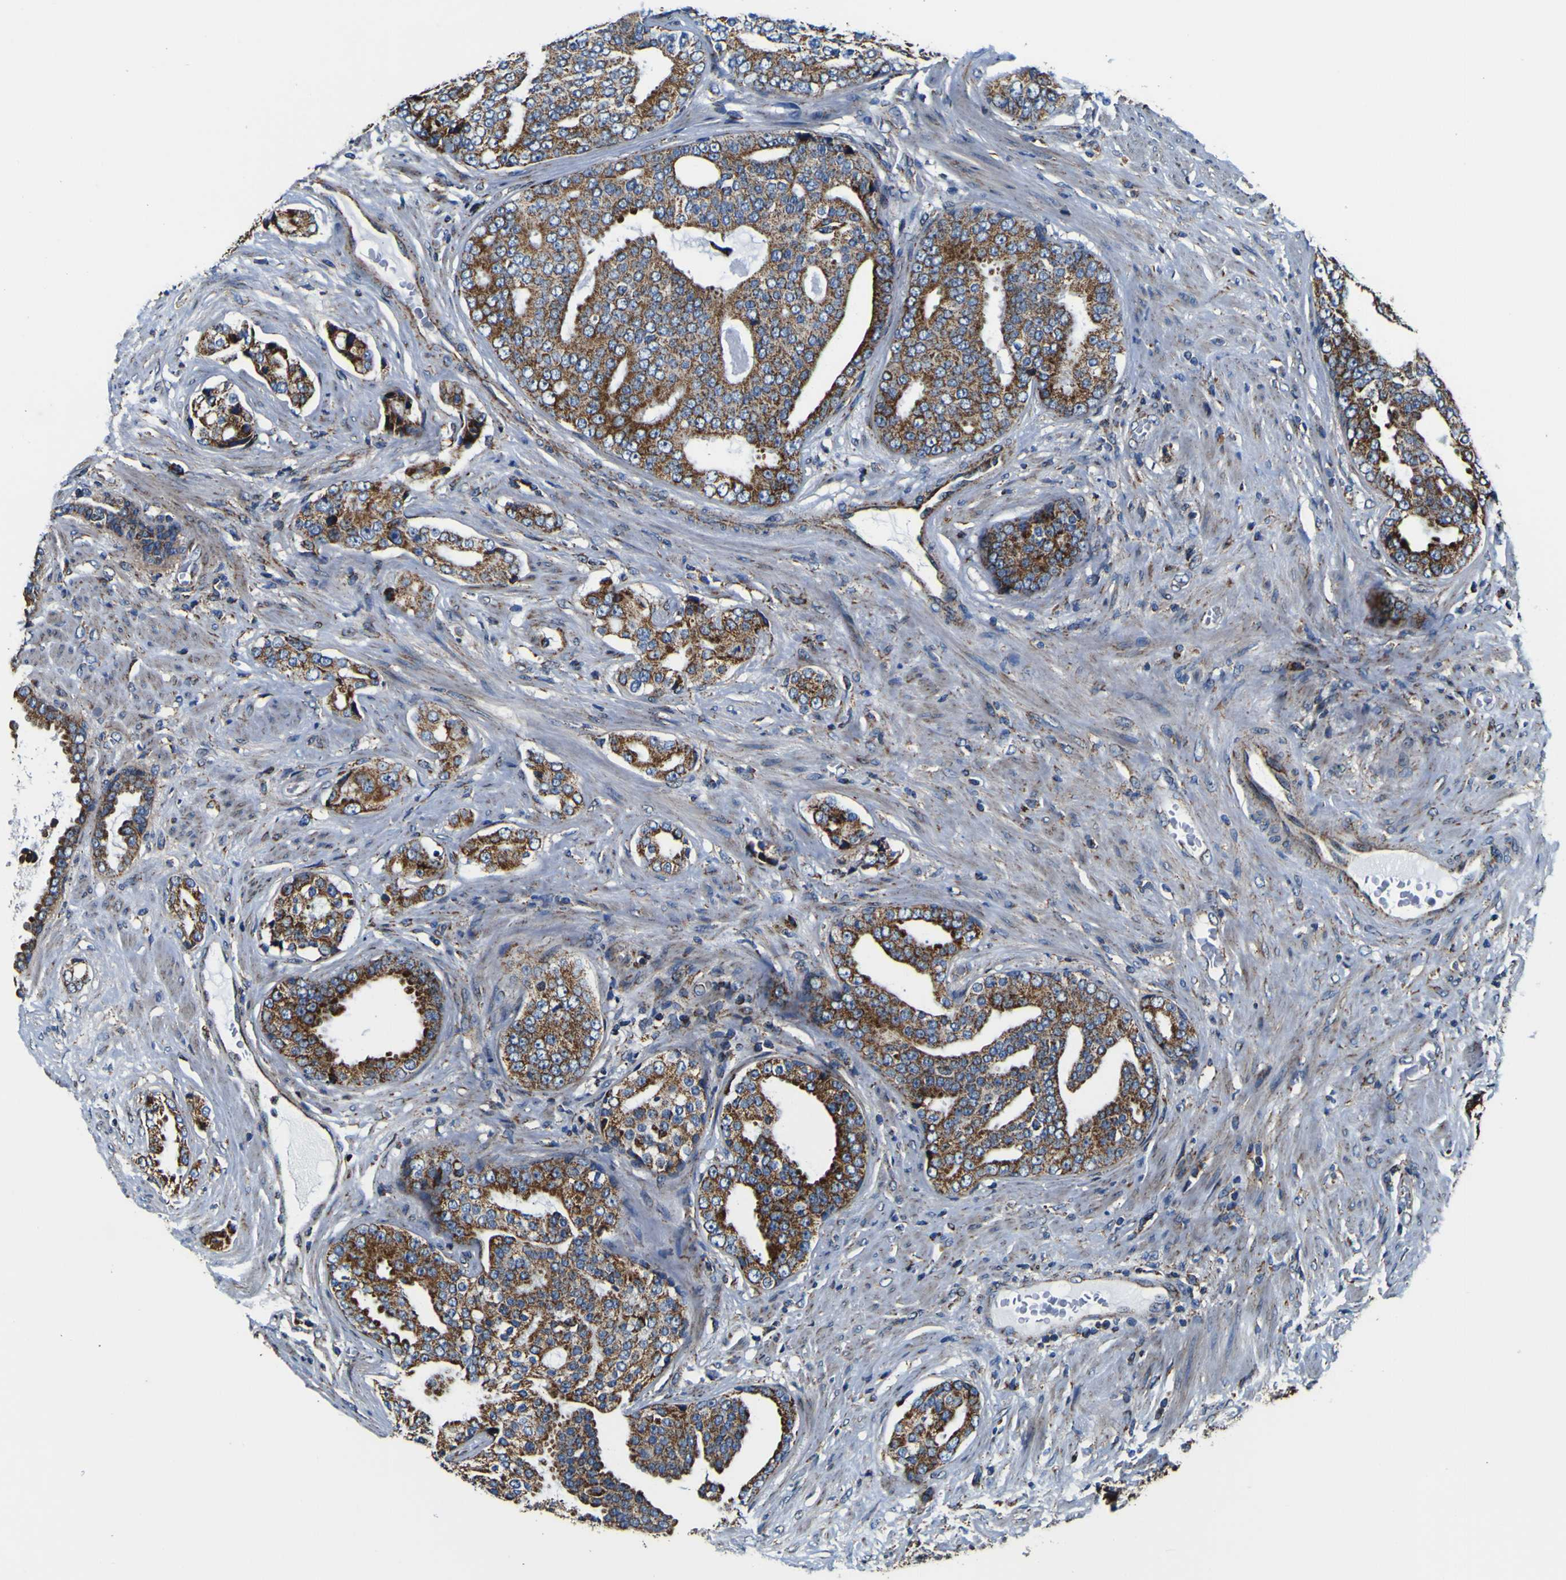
{"staining": {"intensity": "strong", "quantity": ">75%", "location": "cytoplasmic/membranous"}, "tissue": "prostate cancer", "cell_type": "Tumor cells", "image_type": "cancer", "snomed": [{"axis": "morphology", "description": "Adenocarcinoma, High grade"}, {"axis": "topography", "description": "Prostate"}], "caption": "A high-resolution histopathology image shows IHC staining of prostate cancer (adenocarcinoma (high-grade)), which reveals strong cytoplasmic/membranous staining in about >75% of tumor cells.", "gene": "PTRH2", "patient": {"sex": "male", "age": 71}}